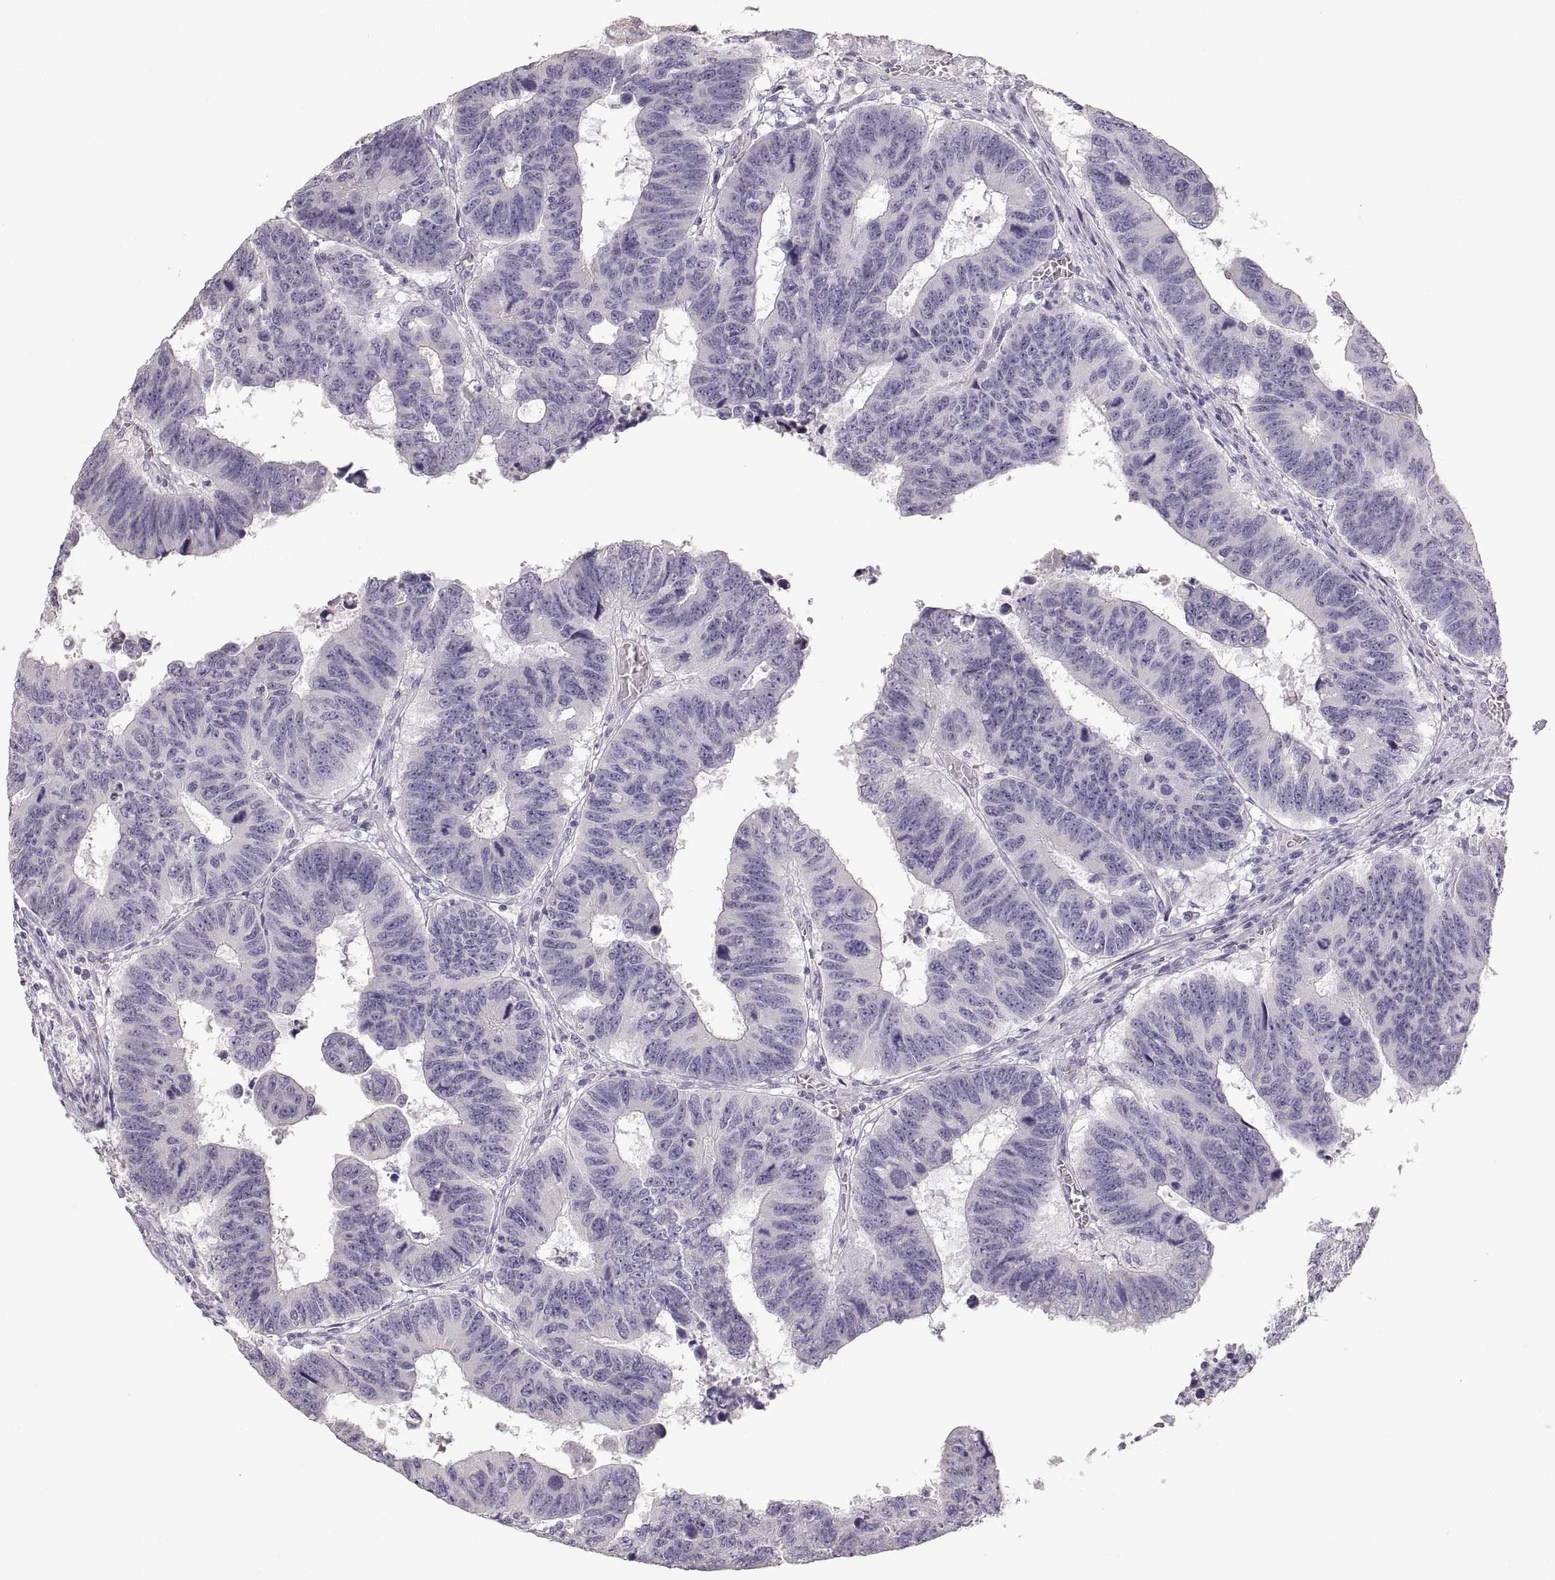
{"staining": {"intensity": "negative", "quantity": "none", "location": "none"}, "tissue": "colorectal cancer", "cell_type": "Tumor cells", "image_type": "cancer", "snomed": [{"axis": "morphology", "description": "Adenocarcinoma, NOS"}, {"axis": "topography", "description": "Appendix"}, {"axis": "topography", "description": "Colon"}, {"axis": "topography", "description": "Cecum"}, {"axis": "topography", "description": "Colon asc"}], "caption": "A photomicrograph of human adenocarcinoma (colorectal) is negative for staining in tumor cells.", "gene": "ZP3", "patient": {"sex": "female", "age": 85}}